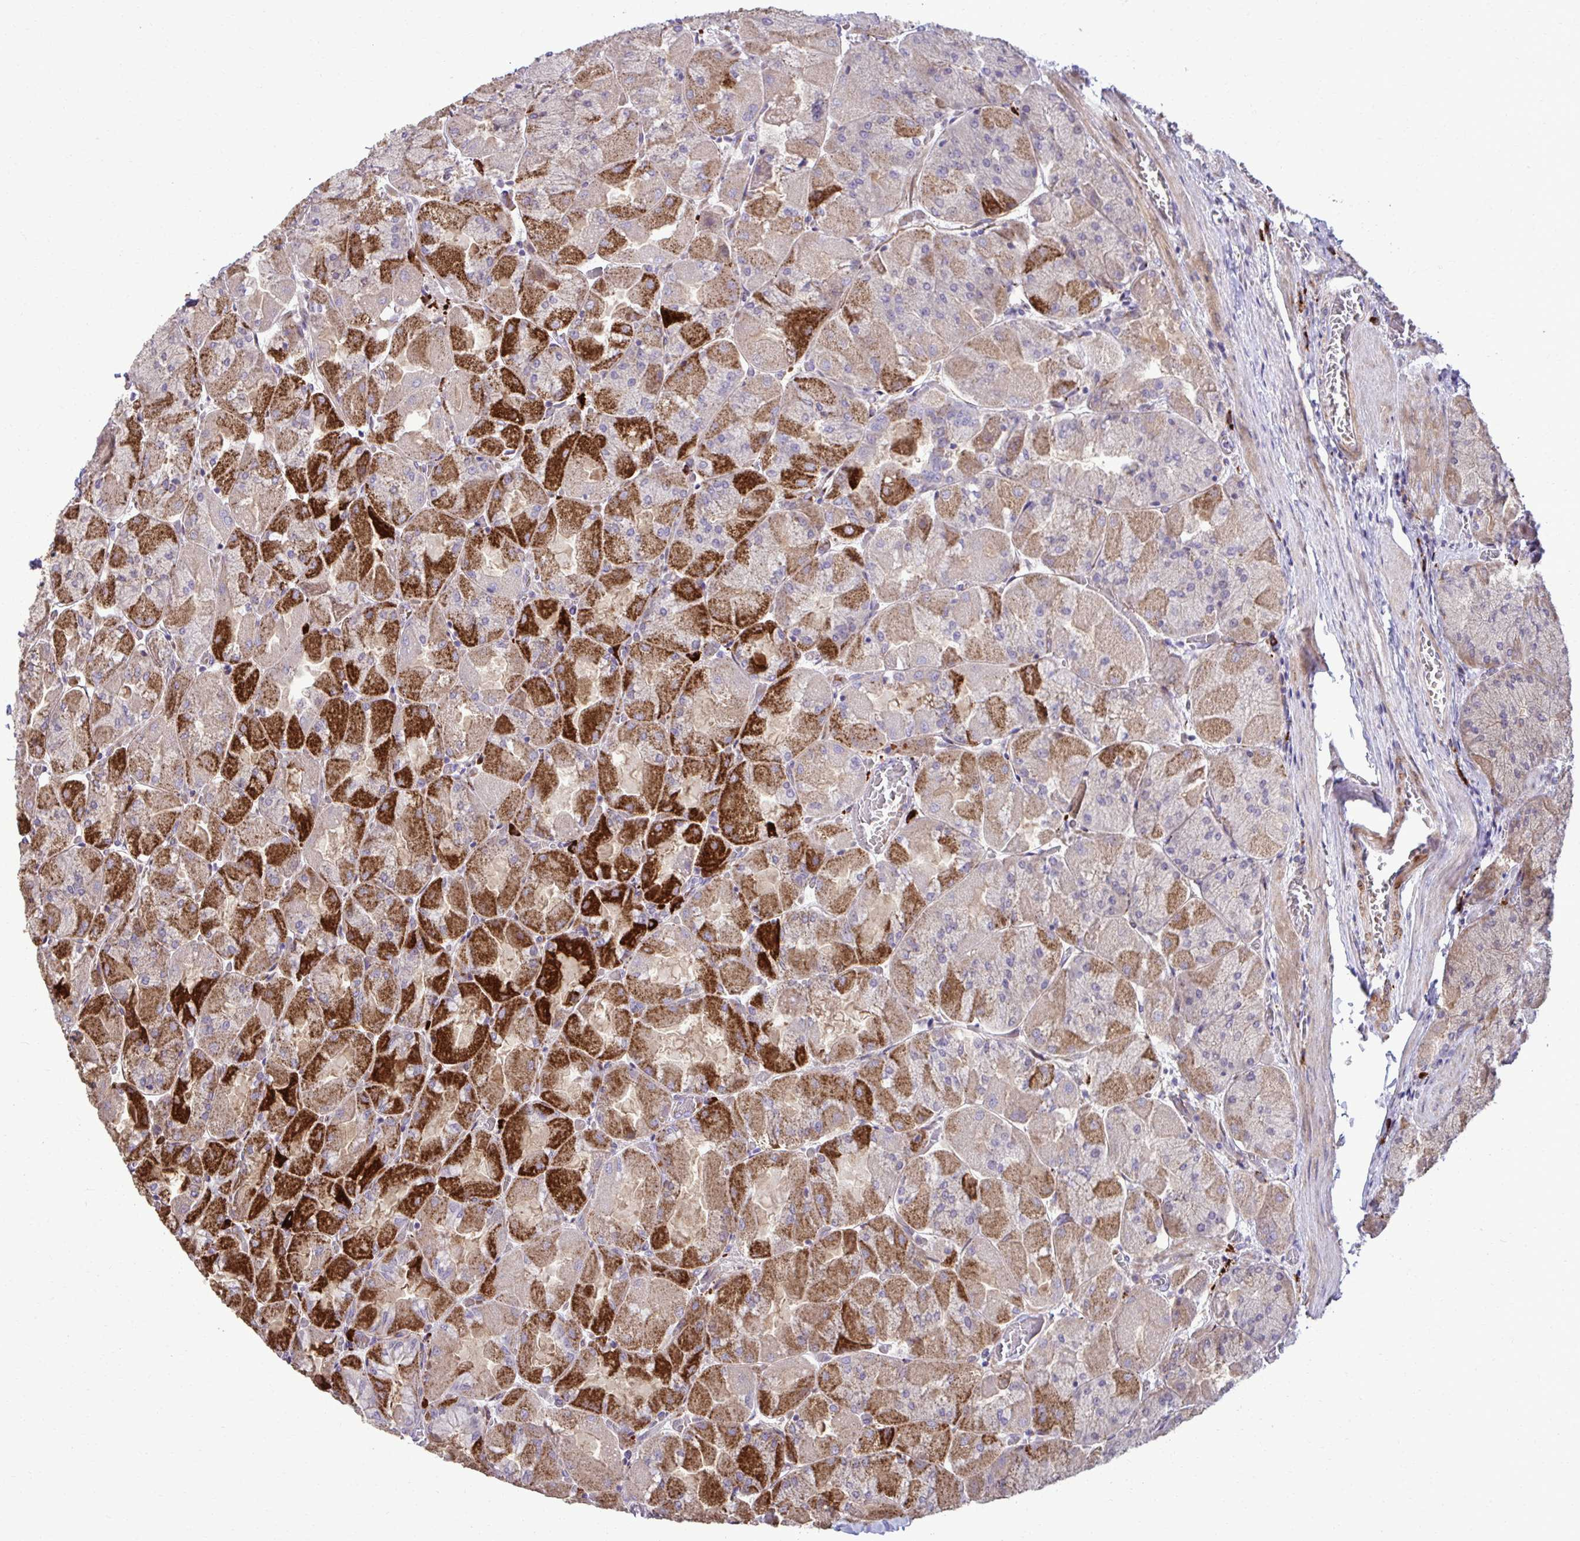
{"staining": {"intensity": "strong", "quantity": "25%-75%", "location": "cytoplasmic/membranous"}, "tissue": "stomach", "cell_type": "Glandular cells", "image_type": "normal", "snomed": [{"axis": "morphology", "description": "Normal tissue, NOS"}, {"axis": "topography", "description": "Stomach"}], "caption": "Strong cytoplasmic/membranous expression for a protein is seen in about 25%-75% of glandular cells of normal stomach using immunohistochemistry (IHC).", "gene": "LIMS1", "patient": {"sex": "female", "age": 61}}